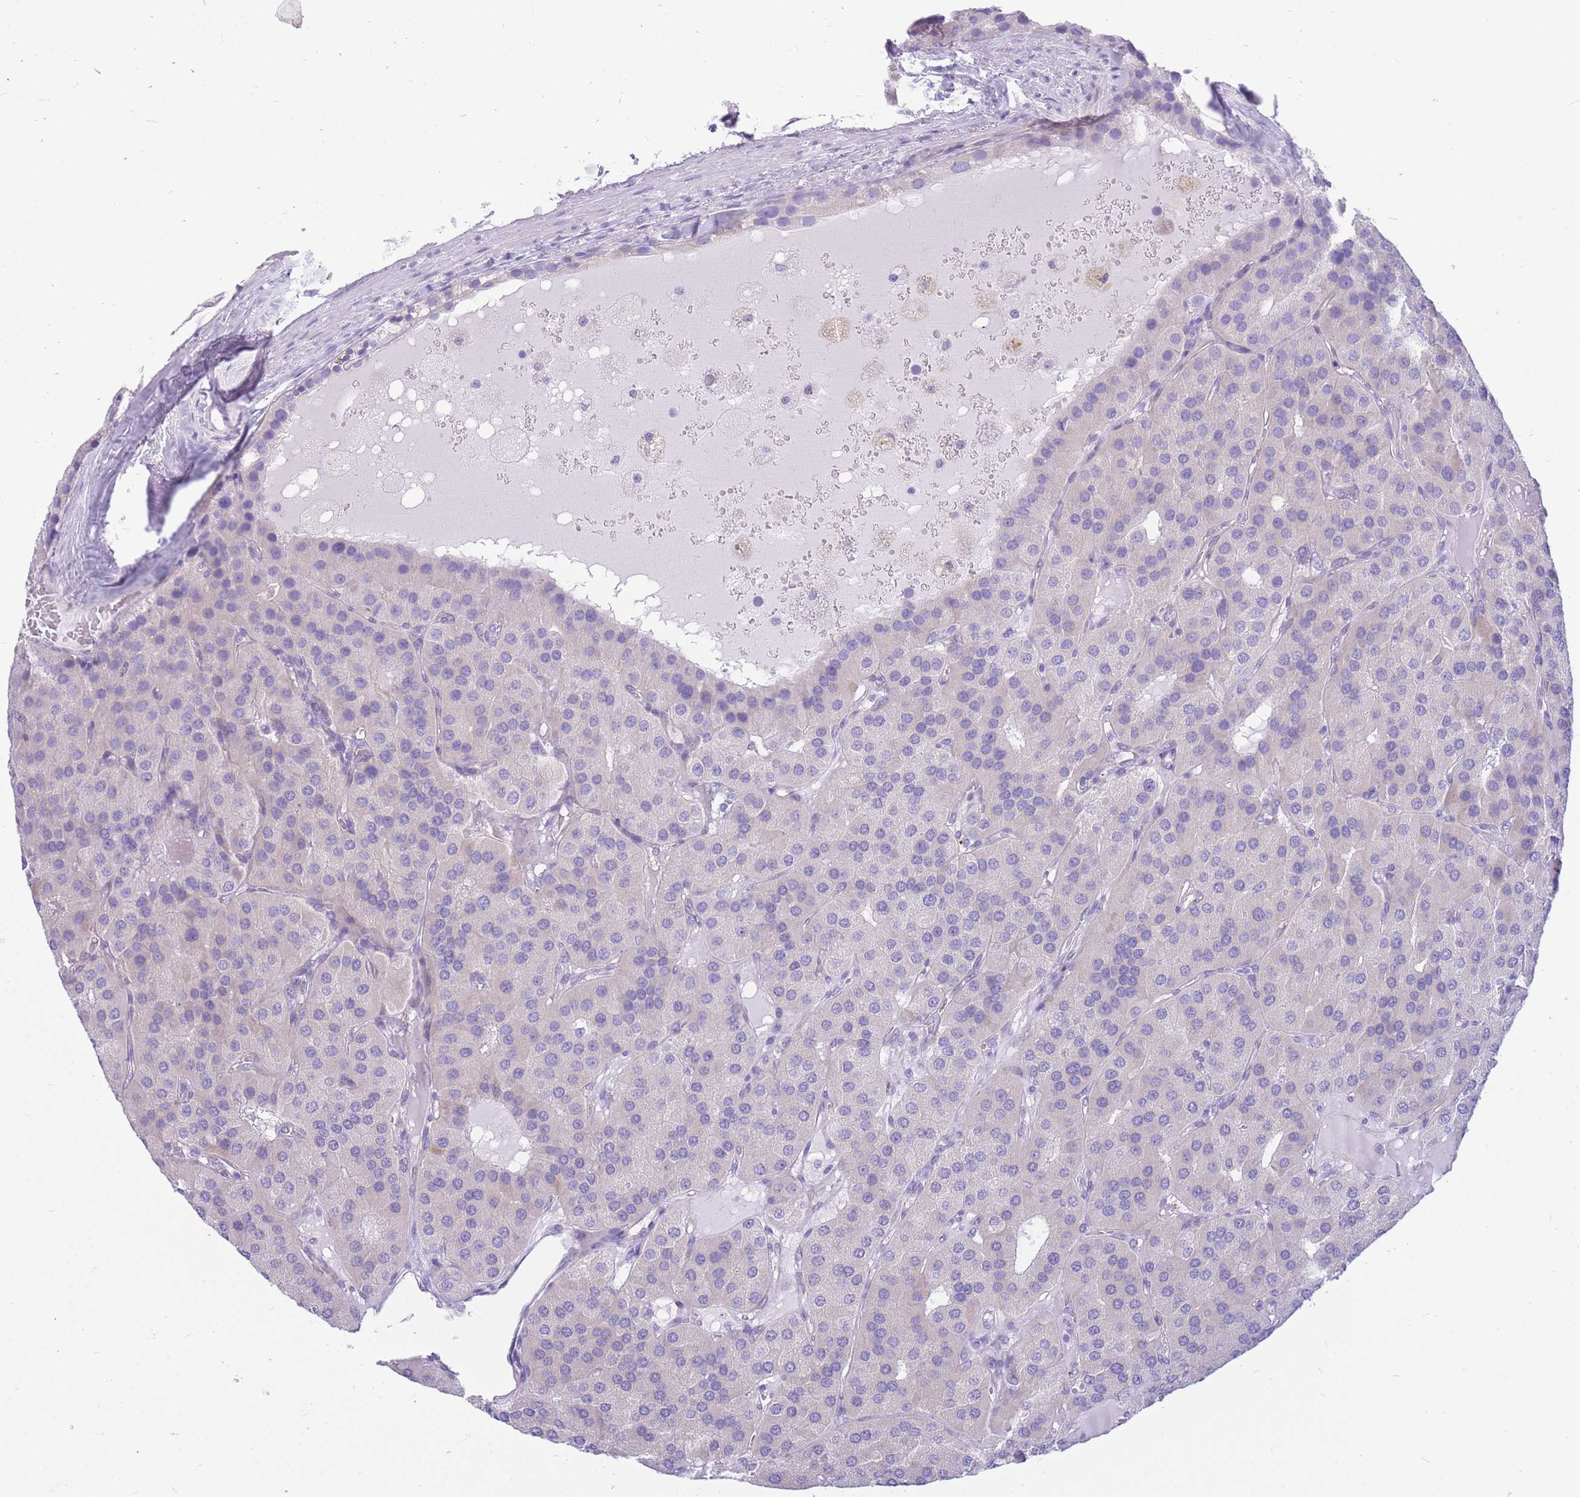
{"staining": {"intensity": "negative", "quantity": "none", "location": "none"}, "tissue": "parathyroid gland", "cell_type": "Glandular cells", "image_type": "normal", "snomed": [{"axis": "morphology", "description": "Normal tissue, NOS"}, {"axis": "morphology", "description": "Adenoma, NOS"}, {"axis": "topography", "description": "Parathyroid gland"}], "caption": "The histopathology image reveals no staining of glandular cells in benign parathyroid gland. (Brightfield microscopy of DAB (3,3'-diaminobenzidine) IHC at high magnification).", "gene": "ZNF311", "patient": {"sex": "female", "age": 86}}